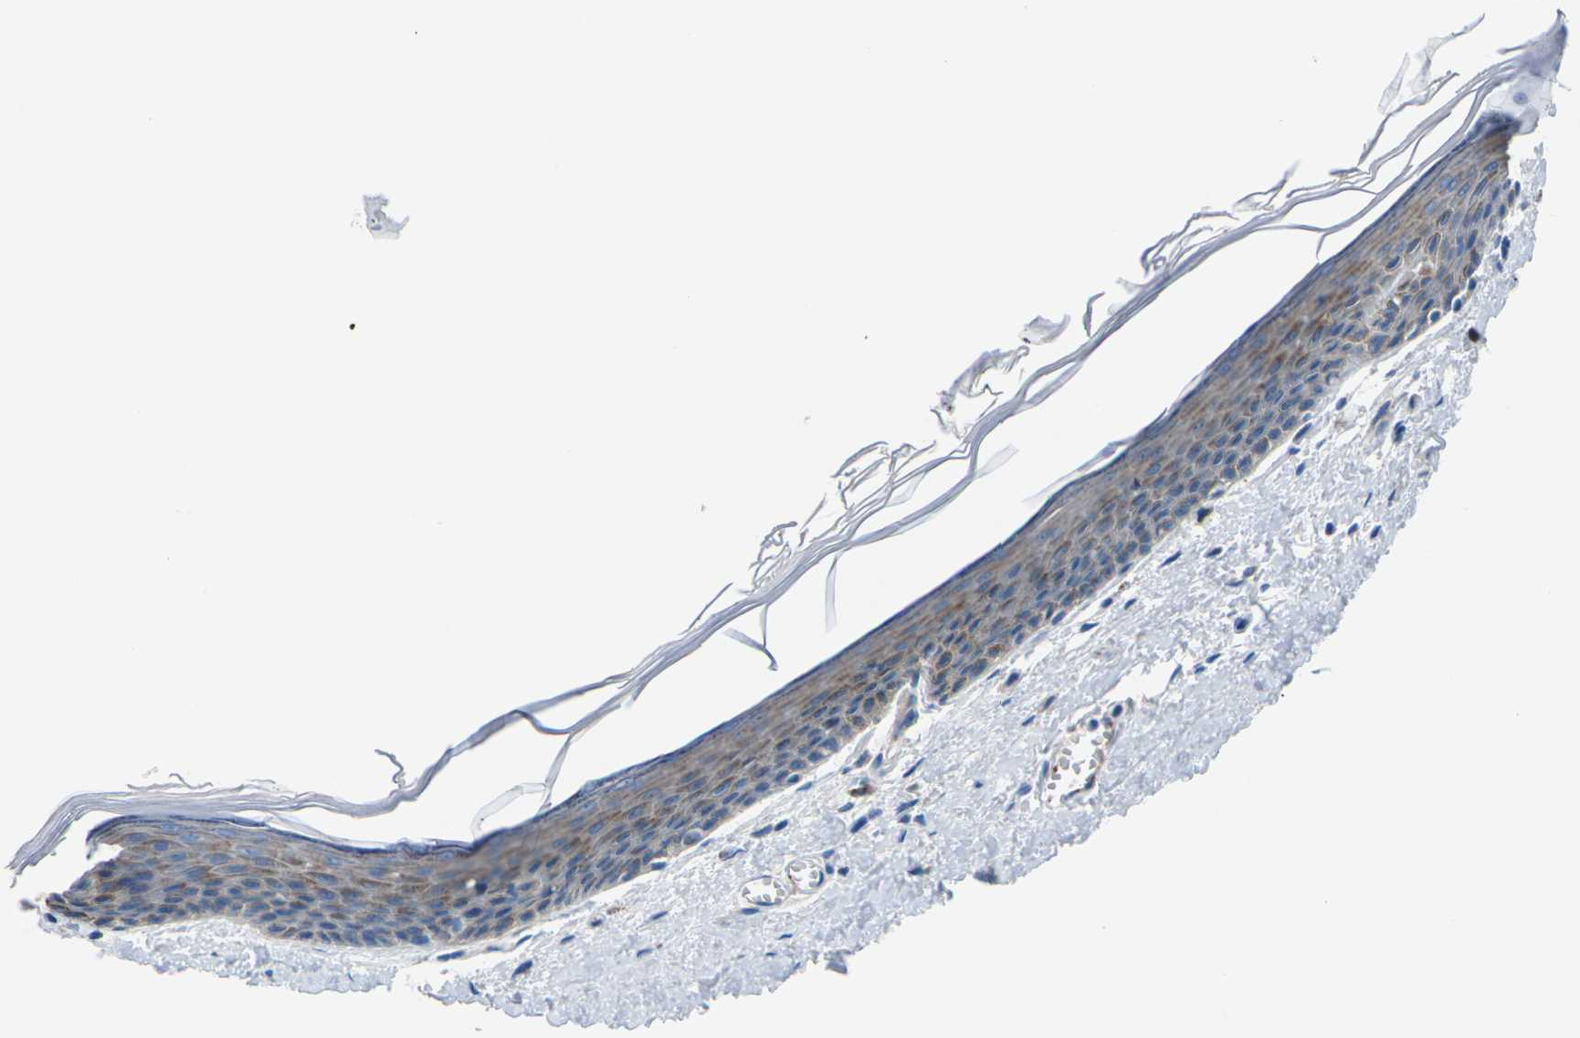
{"staining": {"intensity": "moderate", "quantity": "25%-75%", "location": "cytoplasmic/membranous"}, "tissue": "skin", "cell_type": "Epidermal cells", "image_type": "normal", "snomed": [{"axis": "morphology", "description": "Normal tissue, NOS"}, {"axis": "topography", "description": "Vulva"}], "caption": "Immunohistochemistry (DAB (3,3'-diaminobenzidine)) staining of unremarkable skin reveals moderate cytoplasmic/membranous protein positivity in about 25%-75% of epidermal cells. (DAB IHC, brown staining for protein, blue staining for nuclei).", "gene": "SYNGR2", "patient": {"sex": "female", "age": 54}}